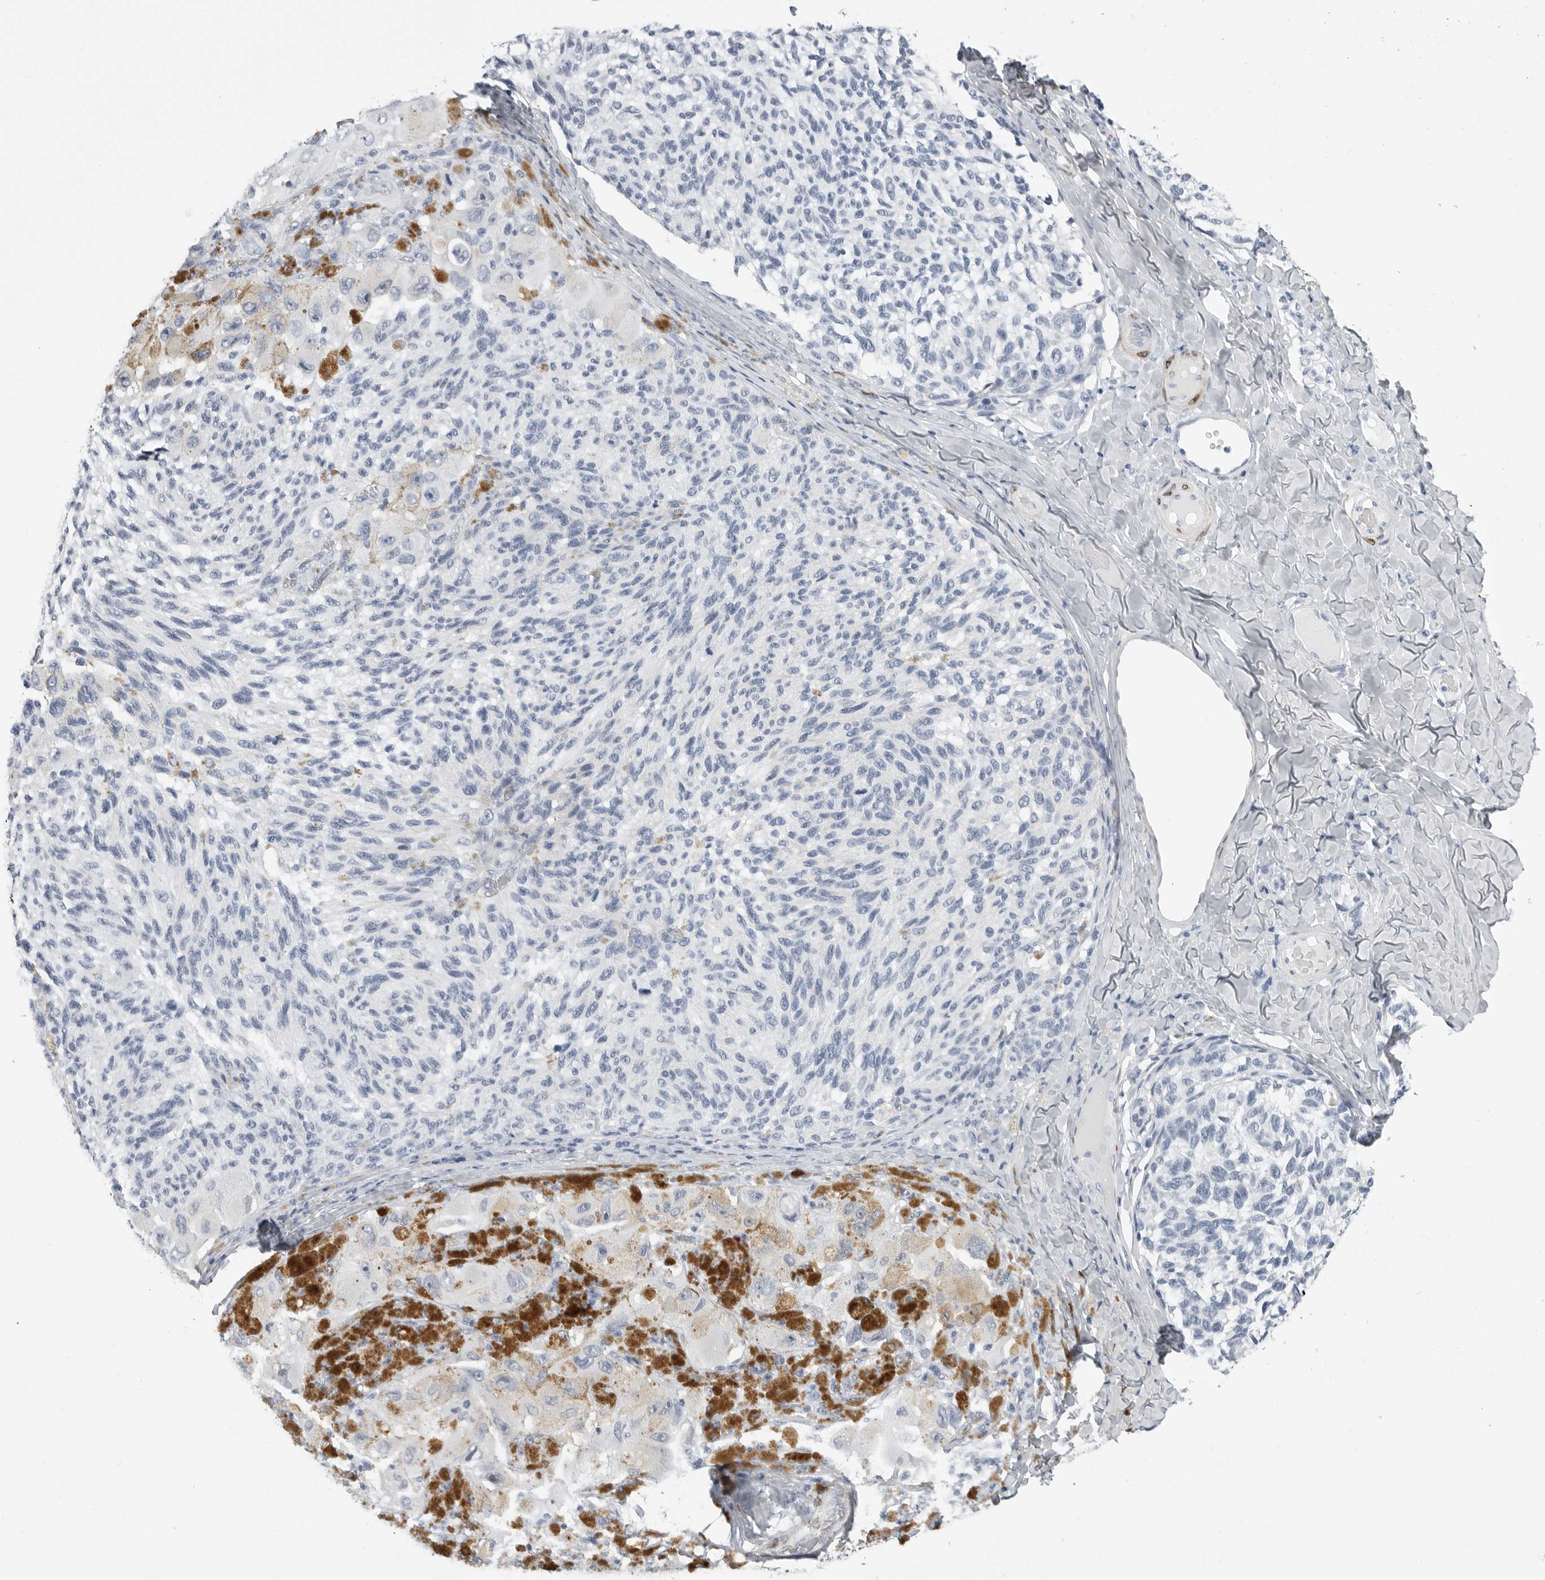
{"staining": {"intensity": "negative", "quantity": "none", "location": "none"}, "tissue": "melanoma", "cell_type": "Tumor cells", "image_type": "cancer", "snomed": [{"axis": "morphology", "description": "Malignant melanoma, NOS"}, {"axis": "topography", "description": "Skin"}], "caption": "A micrograph of malignant melanoma stained for a protein demonstrates no brown staining in tumor cells.", "gene": "PLN", "patient": {"sex": "female", "age": 73}}